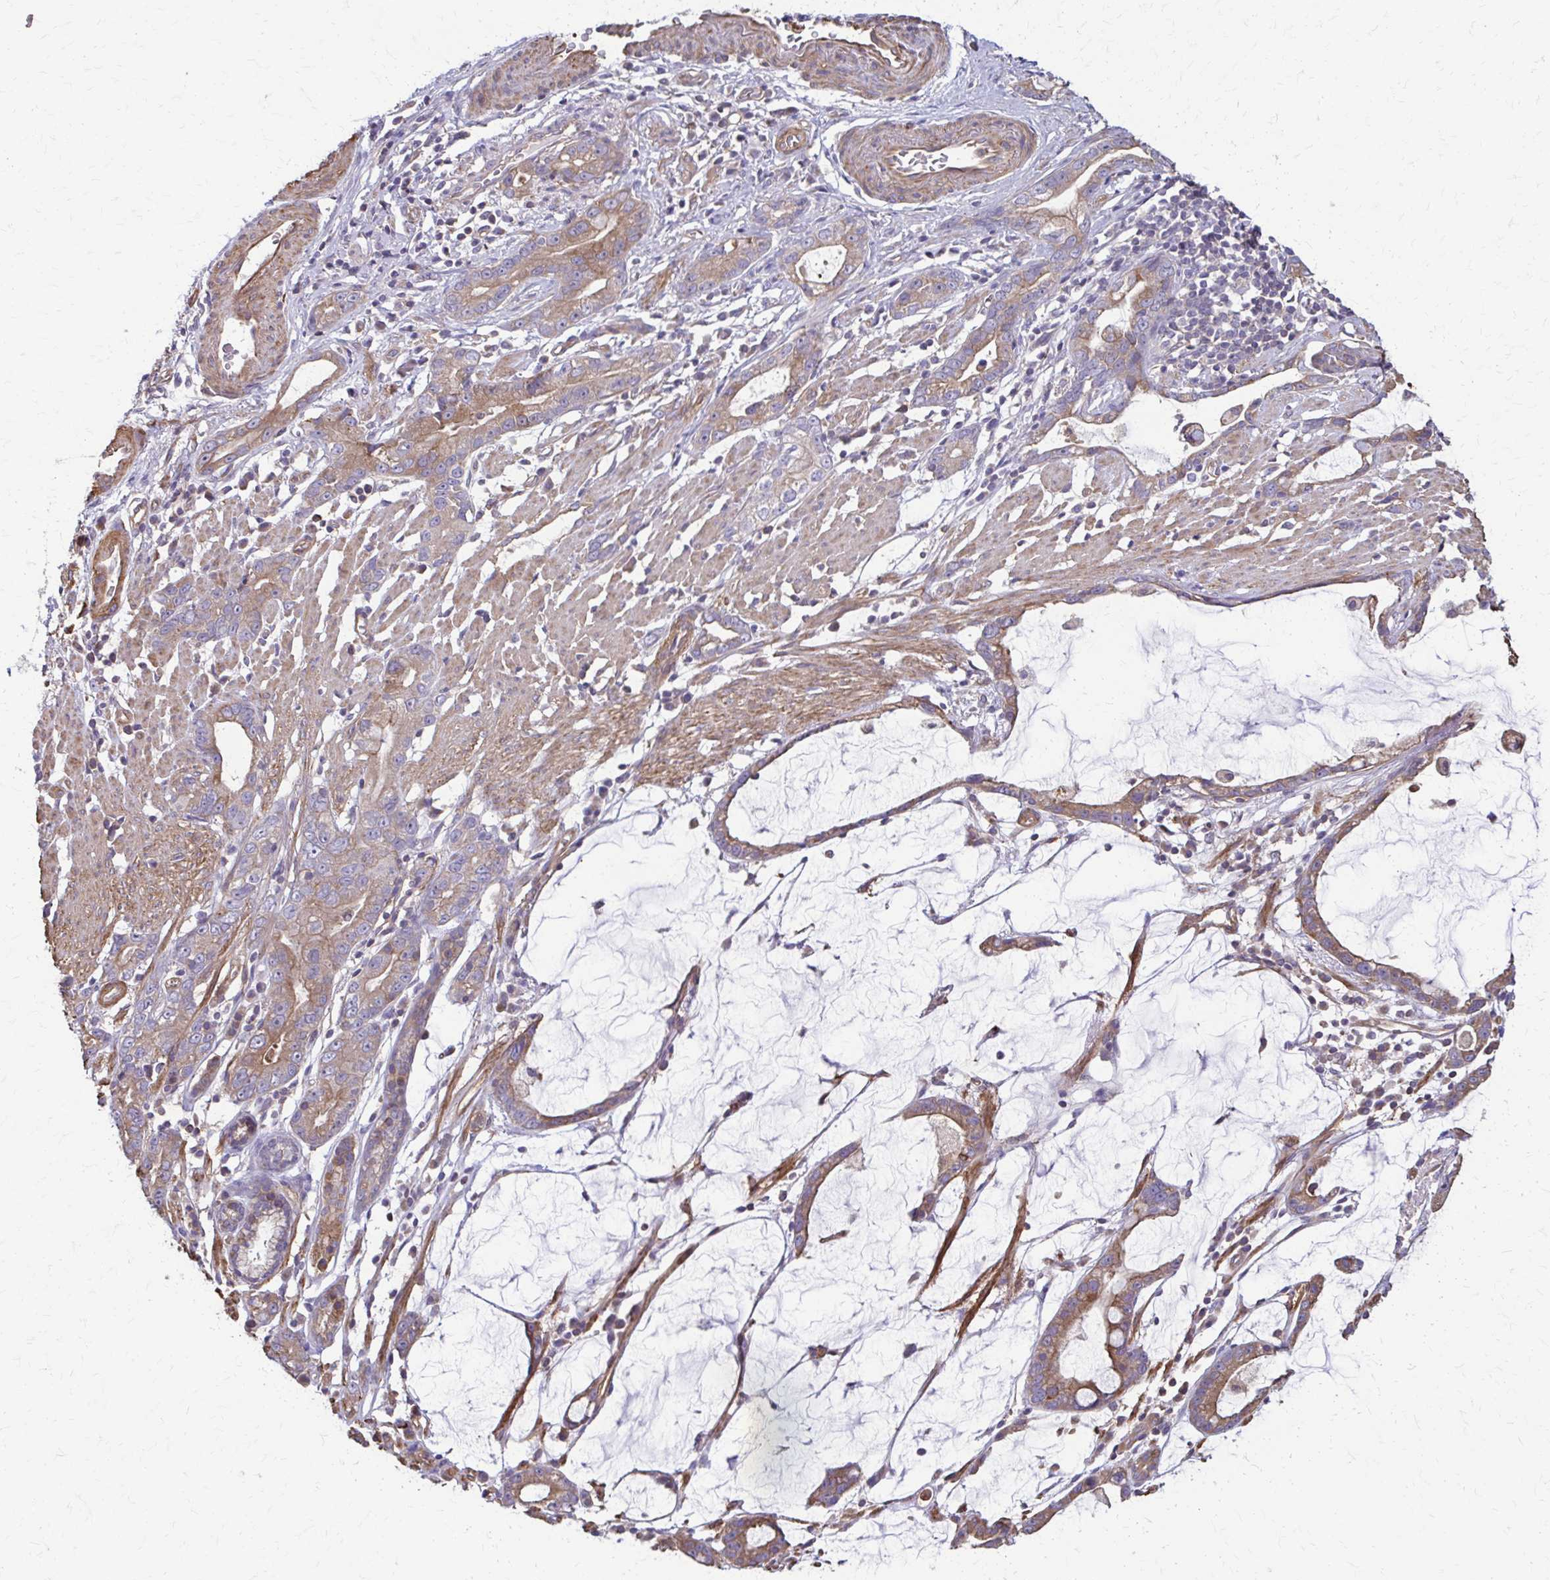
{"staining": {"intensity": "moderate", "quantity": "25%-75%", "location": "cytoplasmic/membranous"}, "tissue": "stomach cancer", "cell_type": "Tumor cells", "image_type": "cancer", "snomed": [{"axis": "morphology", "description": "Adenocarcinoma, NOS"}, {"axis": "topography", "description": "Stomach"}], "caption": "Stomach adenocarcinoma stained for a protein exhibits moderate cytoplasmic/membranous positivity in tumor cells.", "gene": "DSP", "patient": {"sex": "male", "age": 55}}